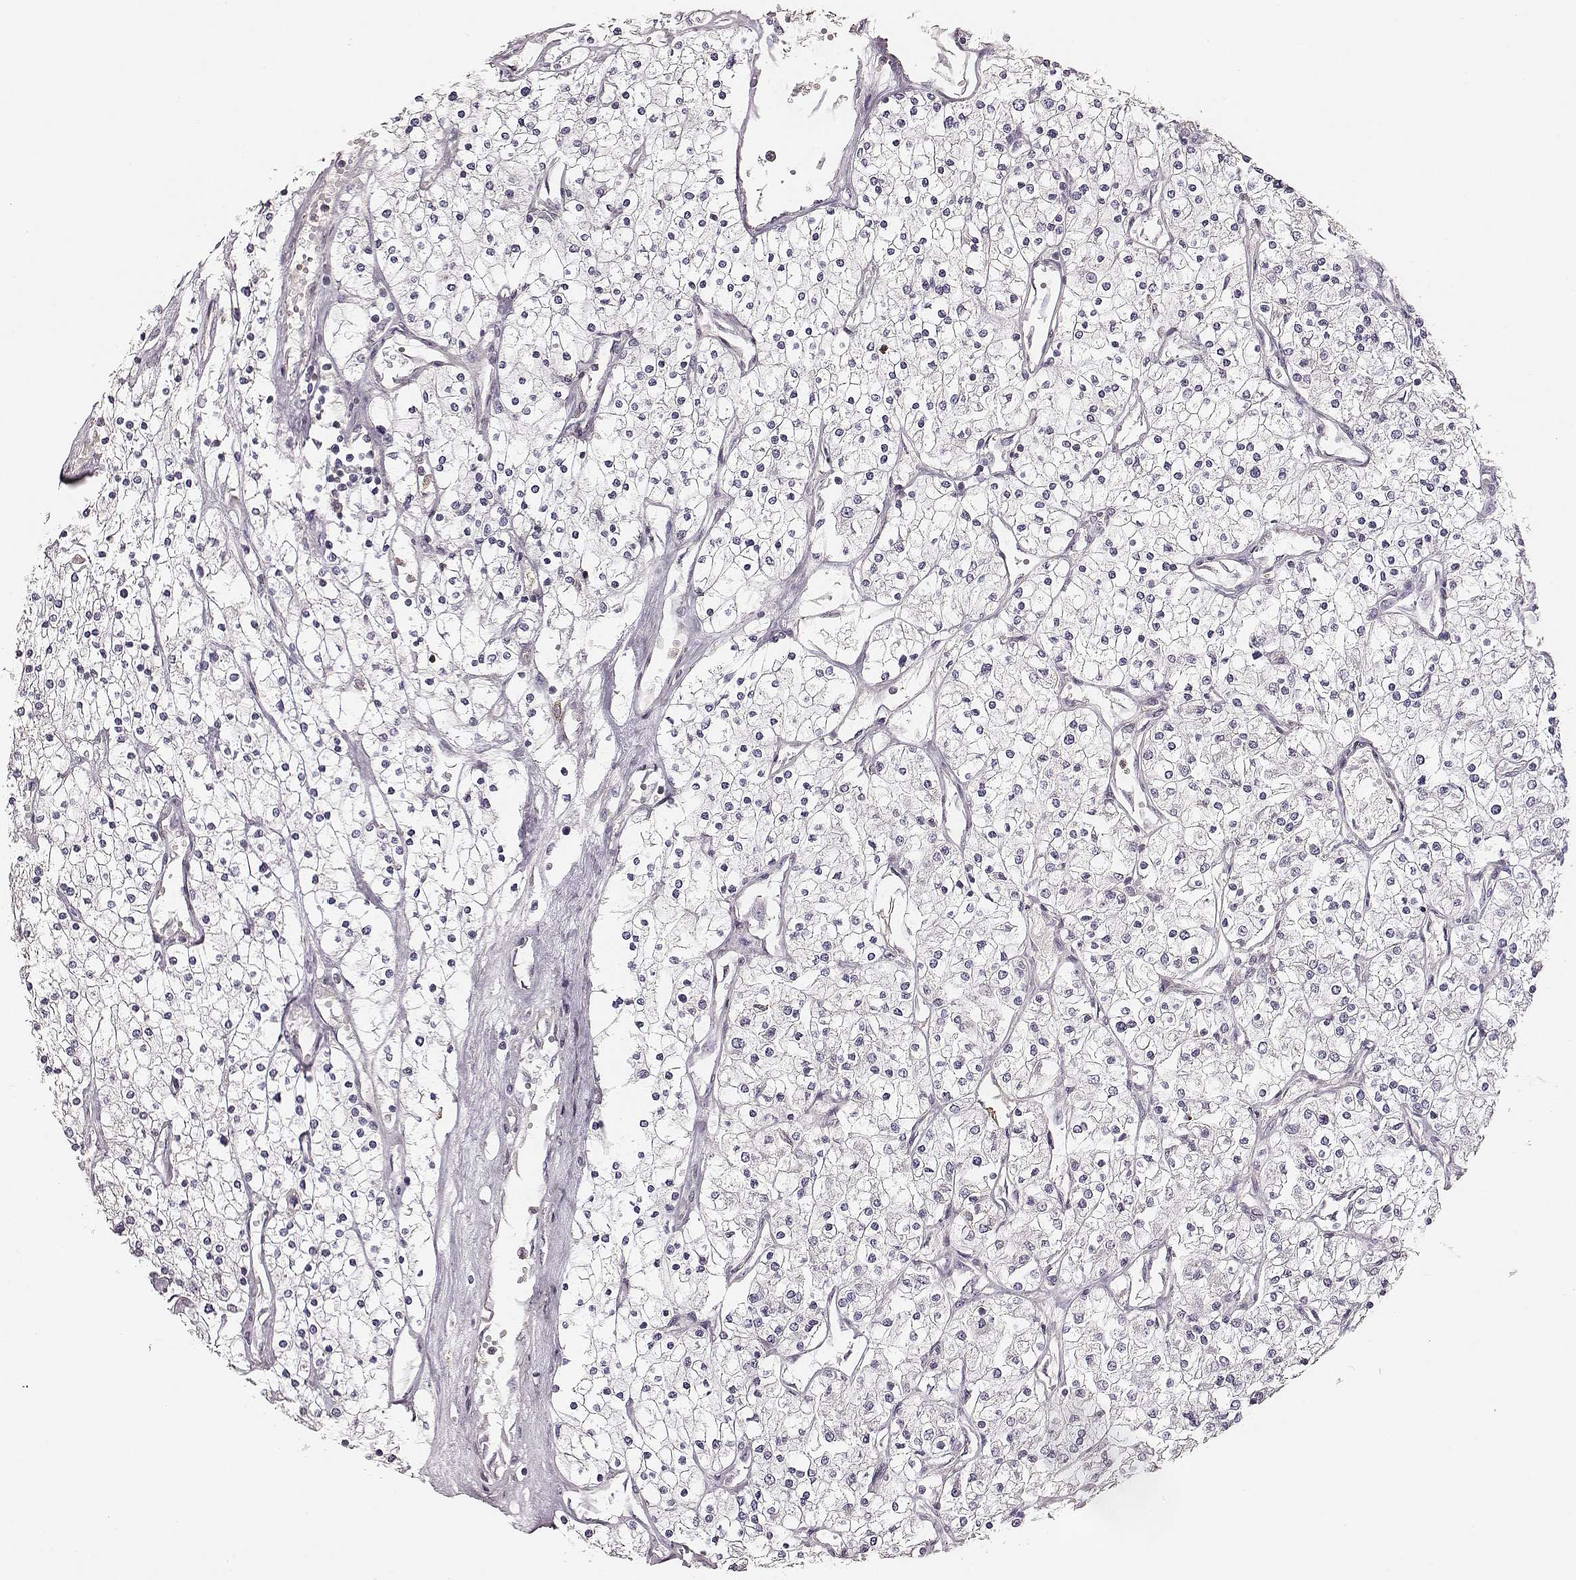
{"staining": {"intensity": "negative", "quantity": "none", "location": "none"}, "tissue": "renal cancer", "cell_type": "Tumor cells", "image_type": "cancer", "snomed": [{"axis": "morphology", "description": "Adenocarcinoma, NOS"}, {"axis": "topography", "description": "Kidney"}], "caption": "Photomicrograph shows no protein staining in tumor cells of renal cancer tissue.", "gene": "ZYX", "patient": {"sex": "male", "age": 80}}